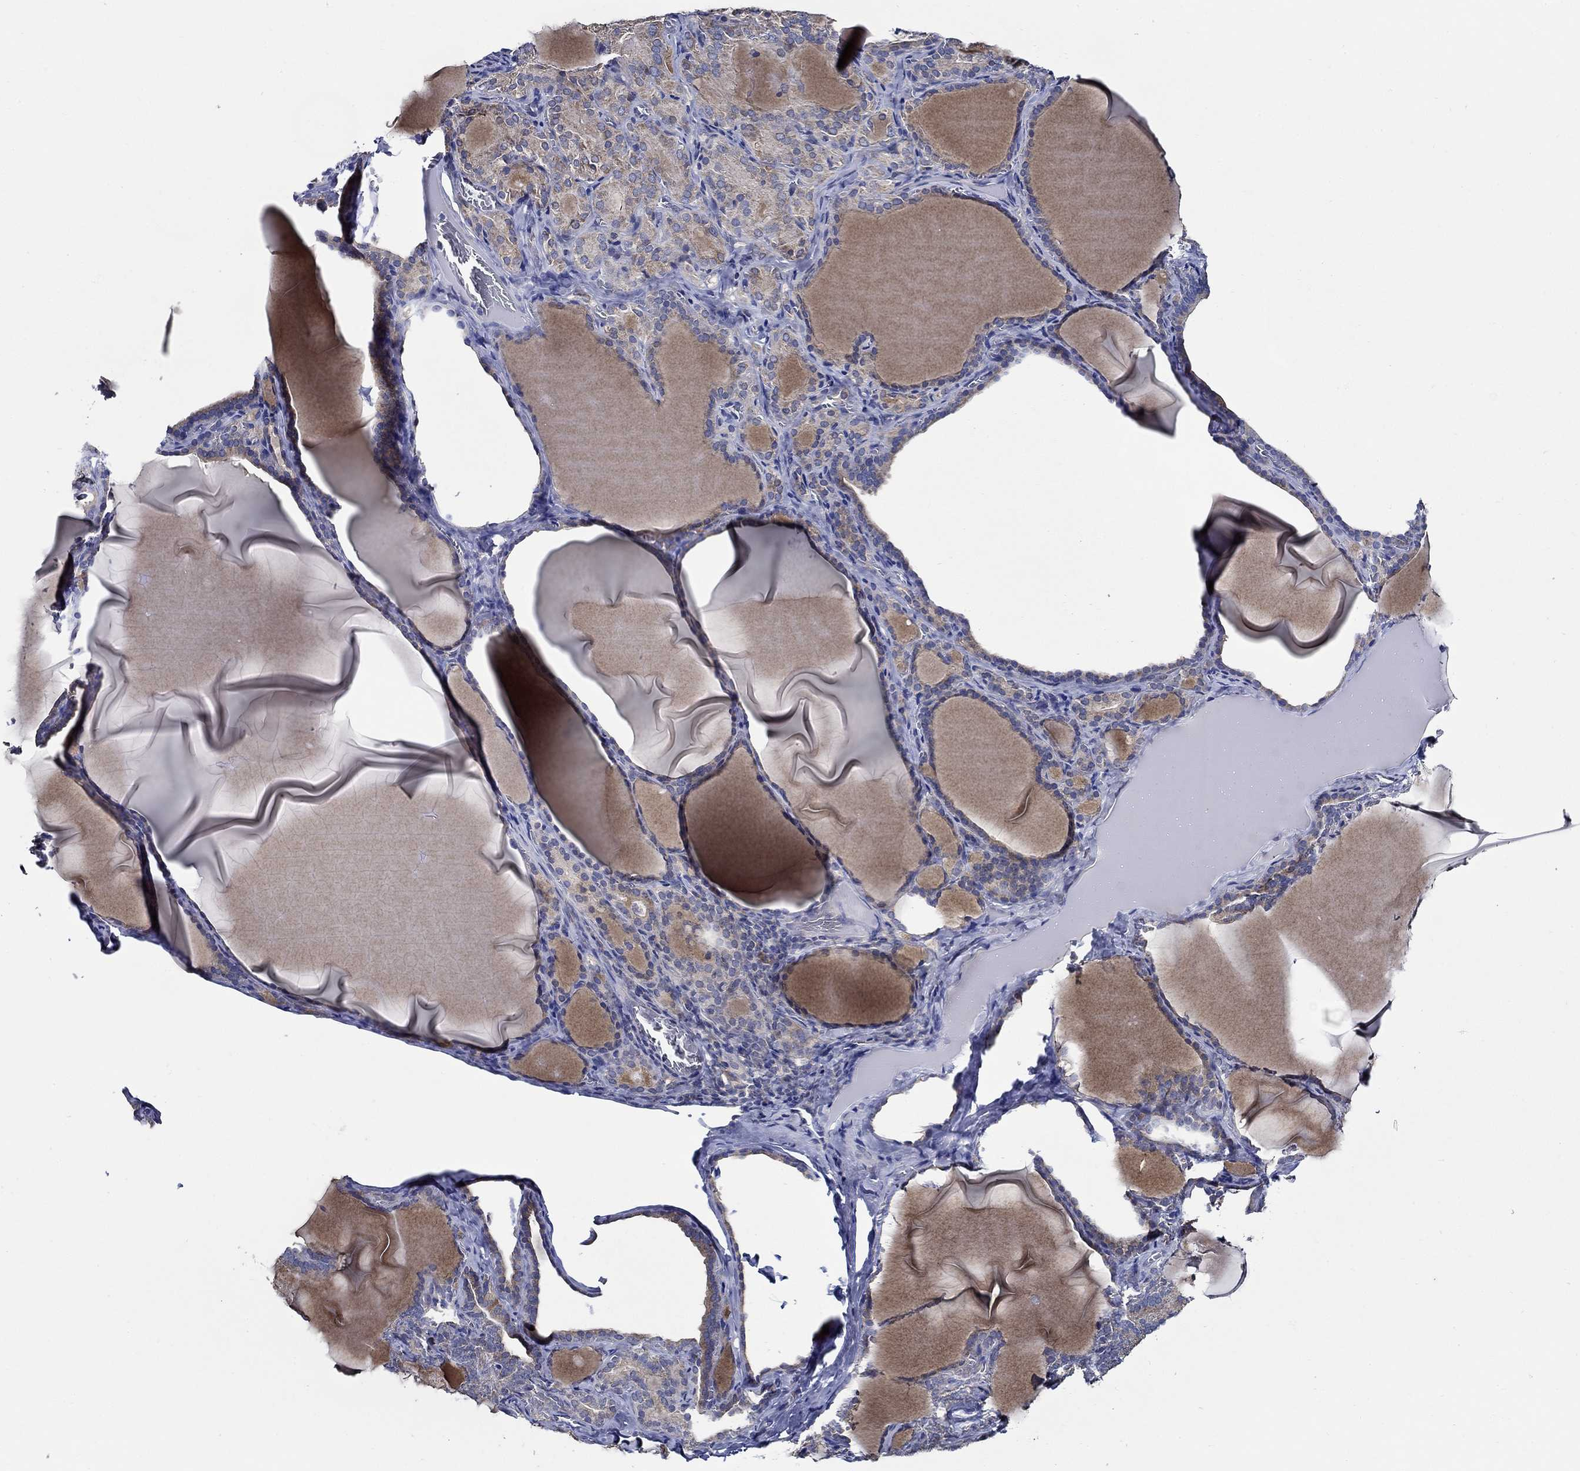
{"staining": {"intensity": "moderate", "quantity": "25%-75%", "location": "cytoplasmic/membranous"}, "tissue": "thyroid gland", "cell_type": "Glandular cells", "image_type": "normal", "snomed": [{"axis": "morphology", "description": "Normal tissue, NOS"}, {"axis": "morphology", "description": "Hyperplasia, NOS"}, {"axis": "topography", "description": "Thyroid gland"}], "caption": "The photomicrograph demonstrates staining of unremarkable thyroid gland, revealing moderate cytoplasmic/membranous protein expression (brown color) within glandular cells.", "gene": "WDR53", "patient": {"sex": "female", "age": 27}}